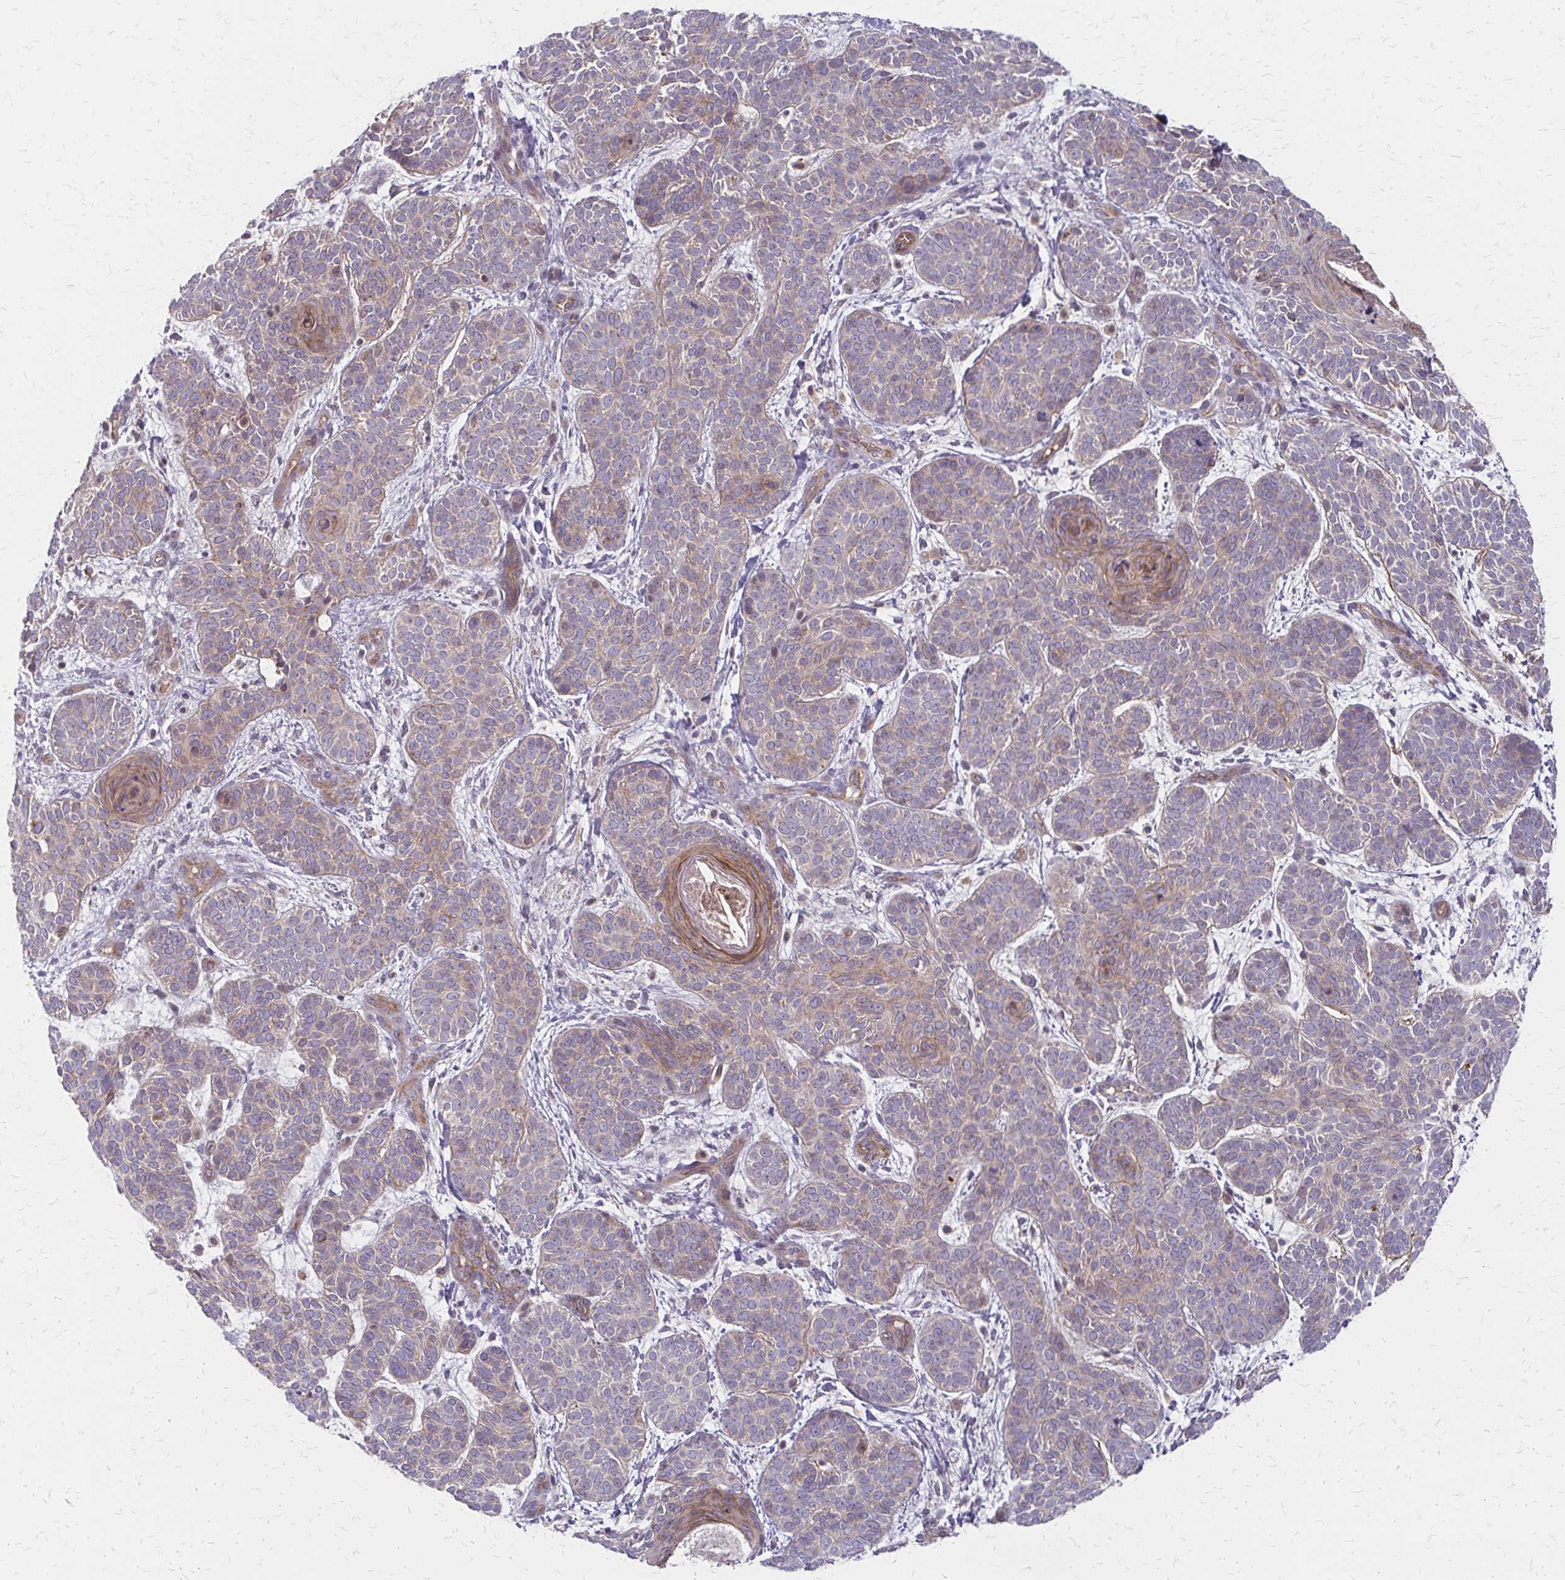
{"staining": {"intensity": "weak", "quantity": "25%-75%", "location": "cytoplasmic/membranous"}, "tissue": "skin cancer", "cell_type": "Tumor cells", "image_type": "cancer", "snomed": [{"axis": "morphology", "description": "Basal cell carcinoma"}, {"axis": "topography", "description": "Skin"}], "caption": "Immunohistochemistry of skin cancer reveals low levels of weak cytoplasmic/membranous staining in approximately 25%-75% of tumor cells.", "gene": "ZNF383", "patient": {"sex": "female", "age": 82}}